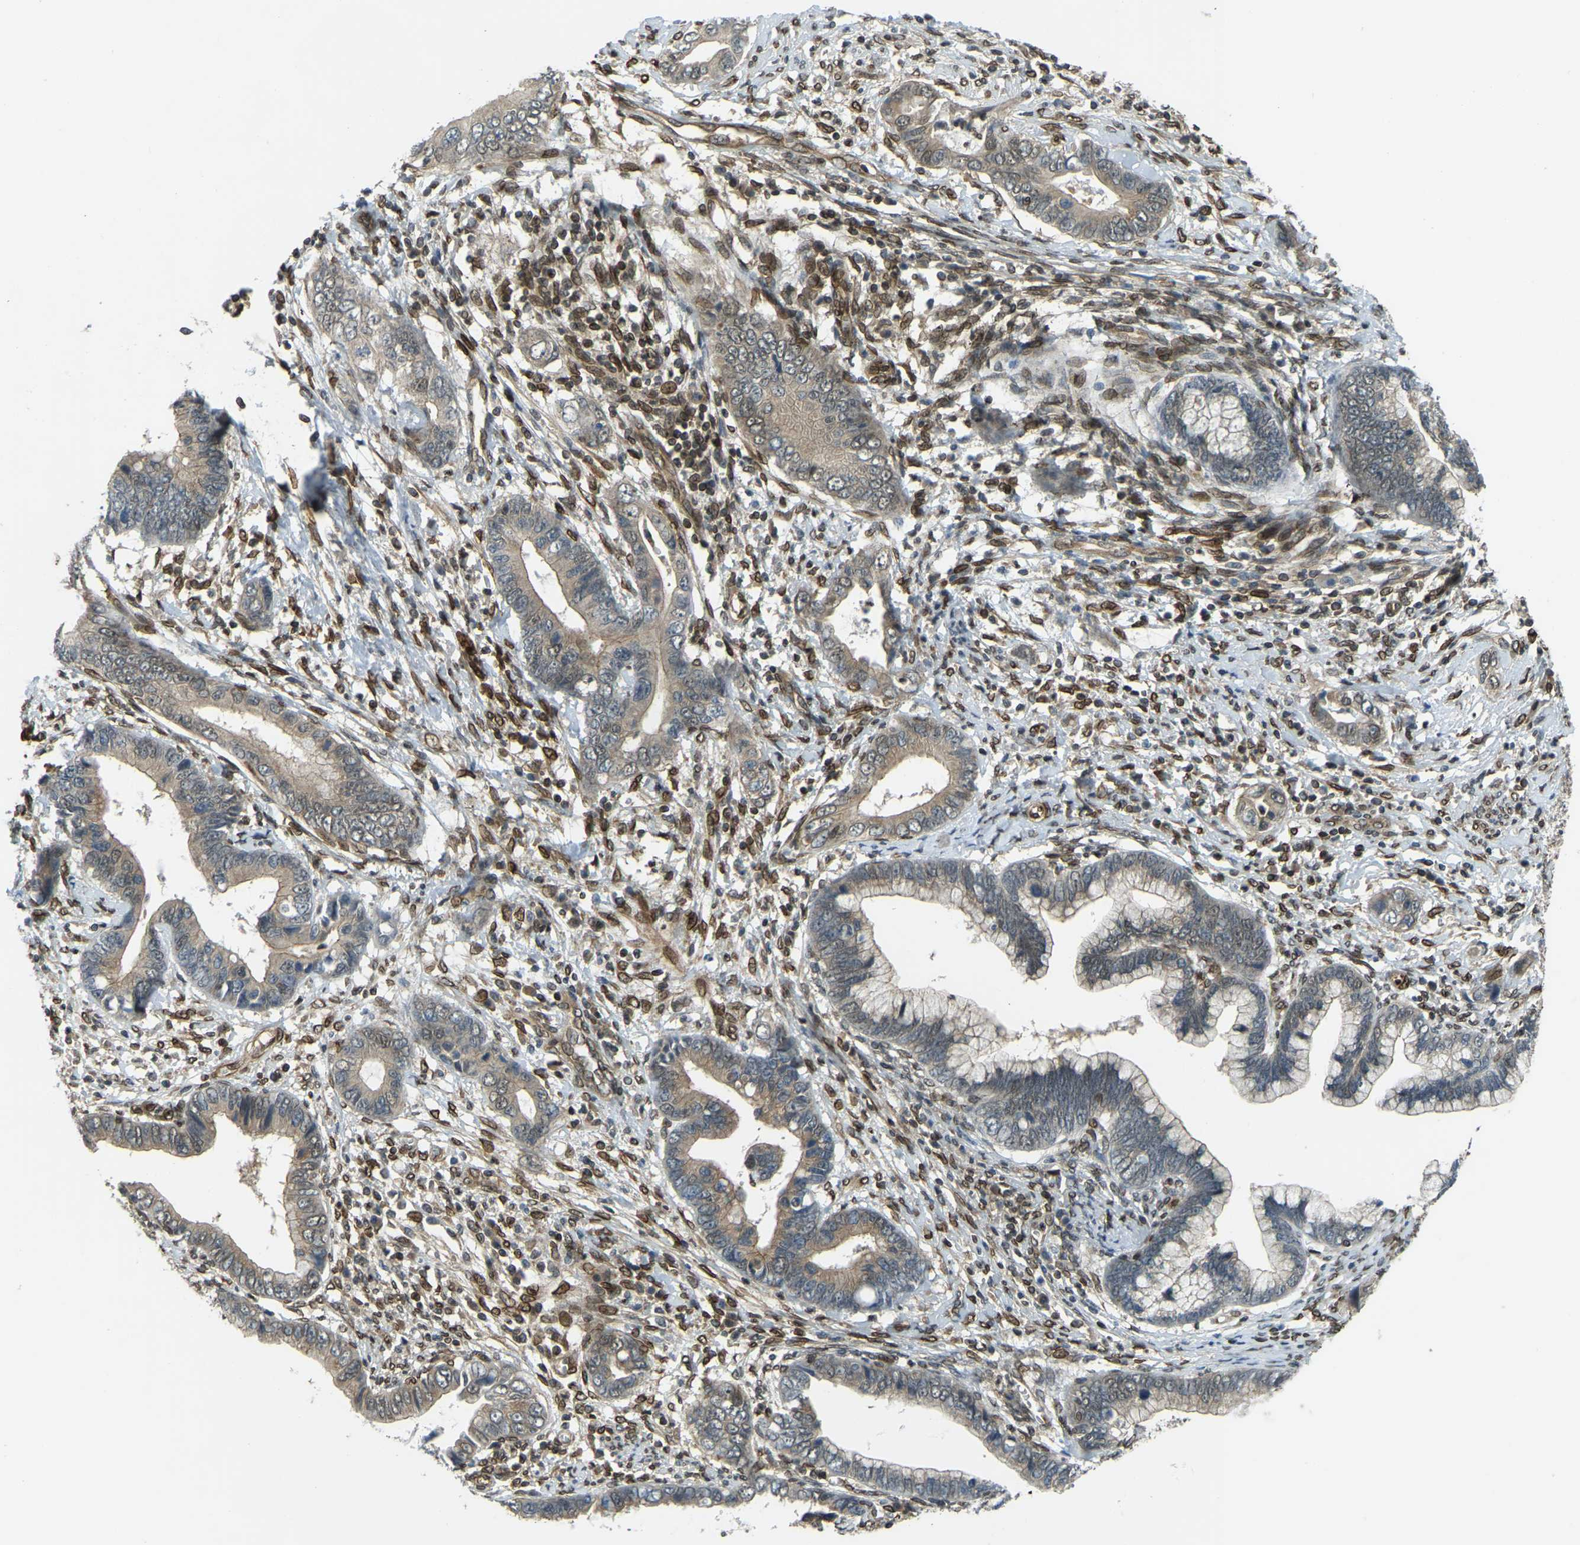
{"staining": {"intensity": "weak", "quantity": "25%-75%", "location": "cytoplasmic/membranous"}, "tissue": "cervical cancer", "cell_type": "Tumor cells", "image_type": "cancer", "snomed": [{"axis": "morphology", "description": "Adenocarcinoma, NOS"}, {"axis": "topography", "description": "Cervix"}], "caption": "The micrograph shows a brown stain indicating the presence of a protein in the cytoplasmic/membranous of tumor cells in adenocarcinoma (cervical).", "gene": "SYNE1", "patient": {"sex": "female", "age": 44}}